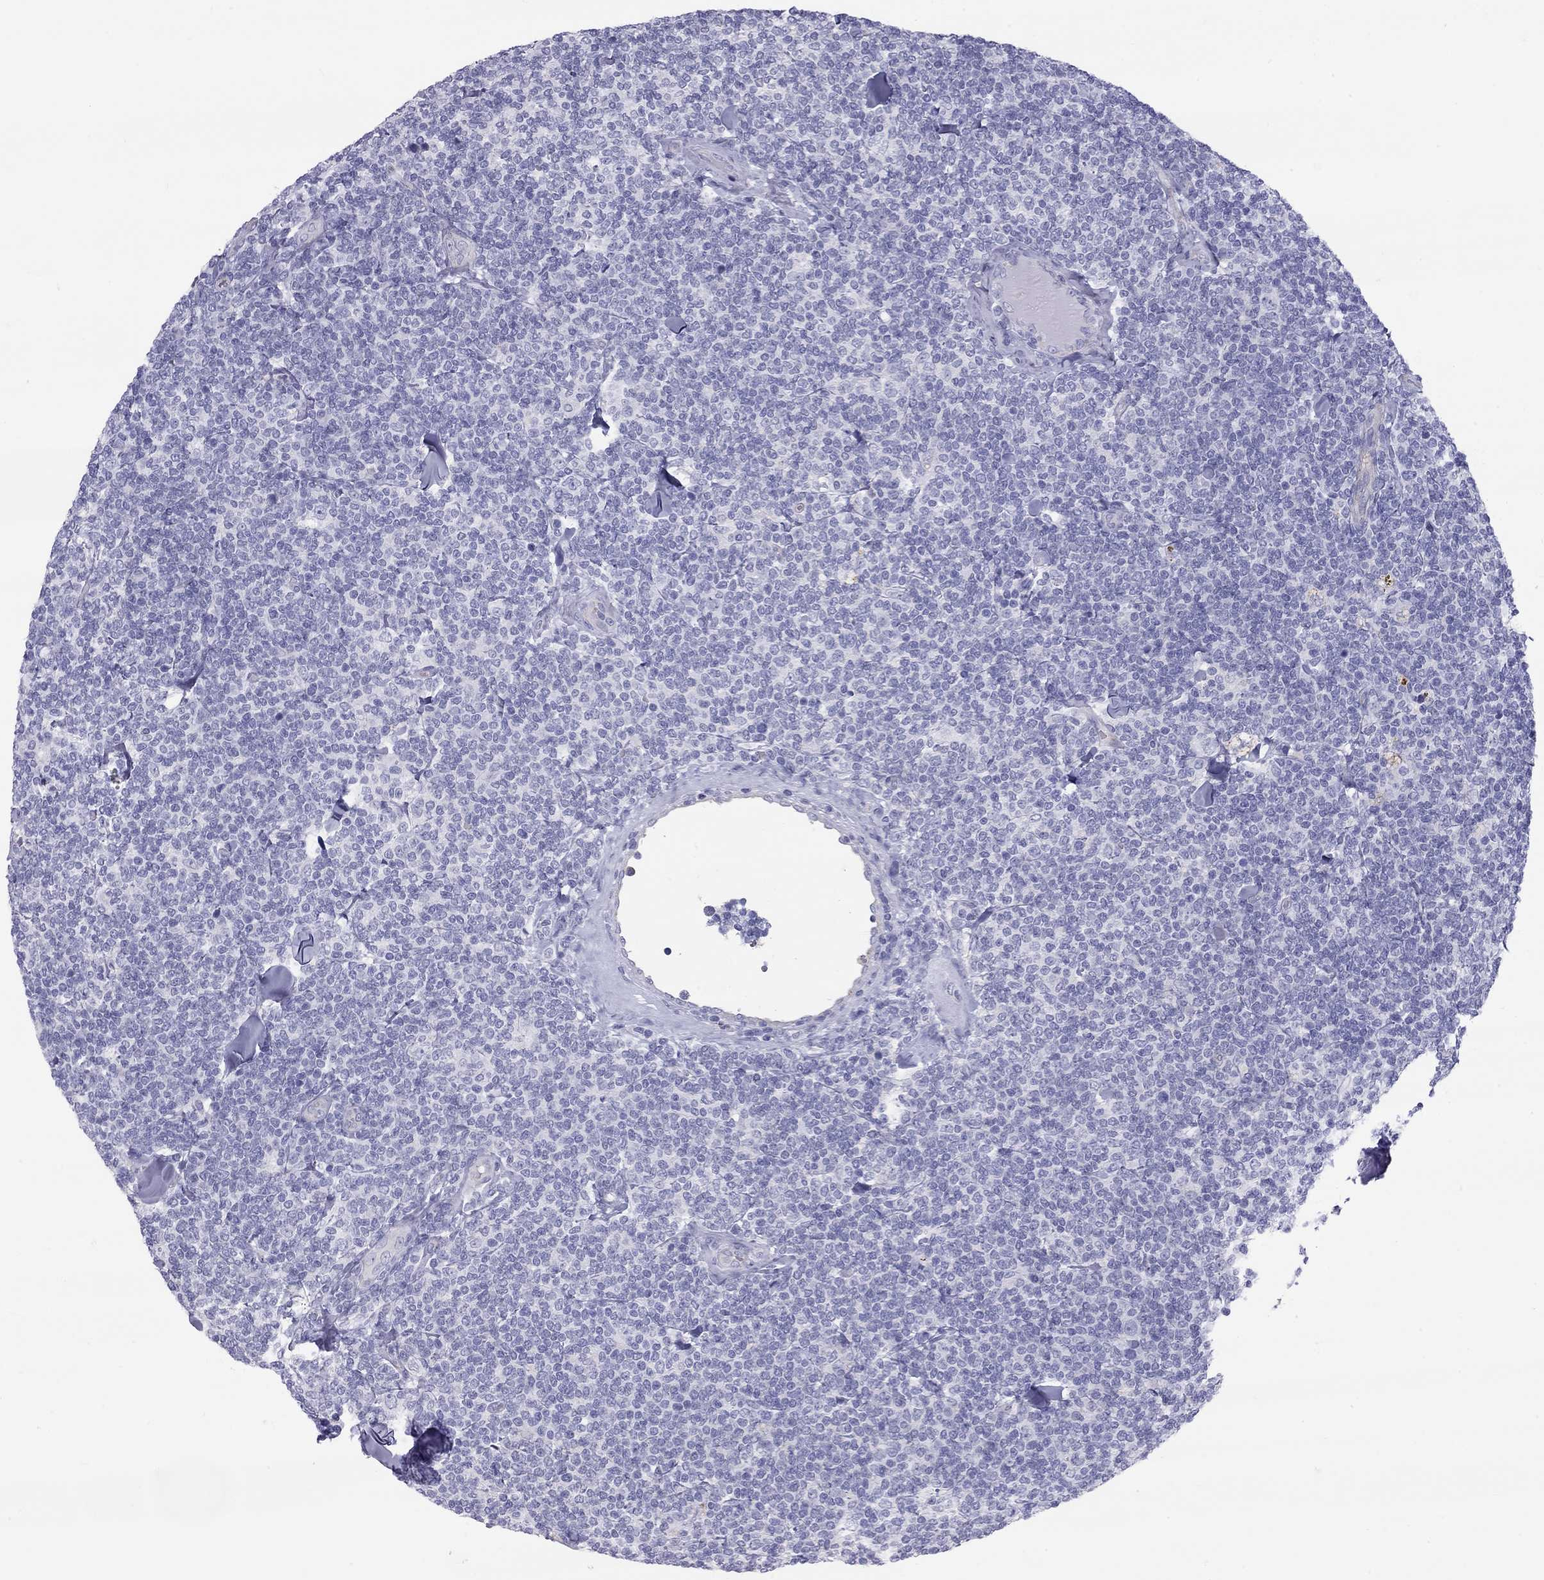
{"staining": {"intensity": "negative", "quantity": "none", "location": "none"}, "tissue": "lymphoma", "cell_type": "Tumor cells", "image_type": "cancer", "snomed": [{"axis": "morphology", "description": "Malignant lymphoma, non-Hodgkin's type, Low grade"}, {"axis": "topography", "description": "Lymph node"}], "caption": "The histopathology image reveals no staining of tumor cells in malignant lymphoma, non-Hodgkin's type (low-grade).", "gene": "TDRD6", "patient": {"sex": "female", "age": 56}}